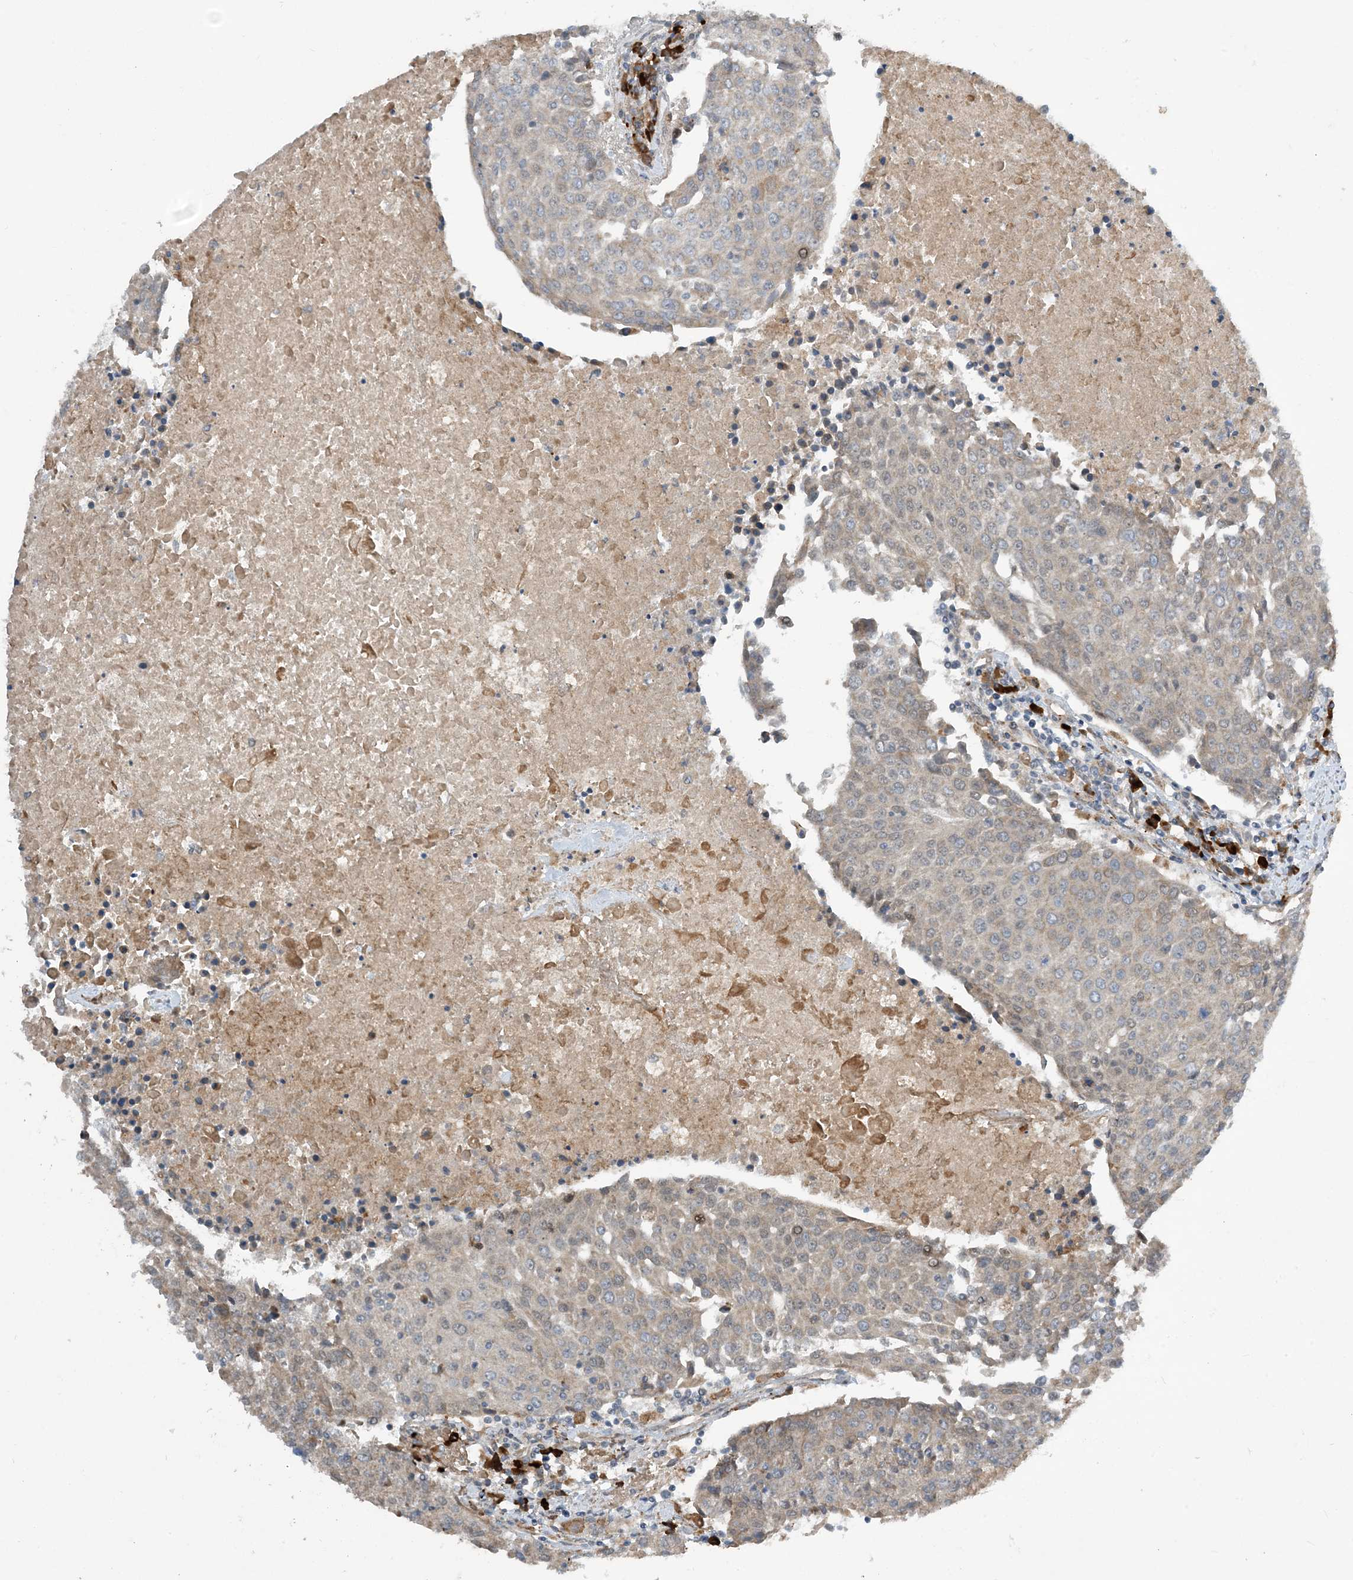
{"staining": {"intensity": "weak", "quantity": "25%-75%", "location": "cytoplasmic/membranous"}, "tissue": "urothelial cancer", "cell_type": "Tumor cells", "image_type": "cancer", "snomed": [{"axis": "morphology", "description": "Urothelial carcinoma, High grade"}, {"axis": "topography", "description": "Urinary bladder"}], "caption": "Immunohistochemistry staining of urothelial cancer, which reveals low levels of weak cytoplasmic/membranous expression in approximately 25%-75% of tumor cells indicating weak cytoplasmic/membranous protein staining. The staining was performed using DAB (brown) for protein detection and nuclei were counterstained in hematoxylin (blue).", "gene": "PHOSPHO2", "patient": {"sex": "female", "age": 85}}